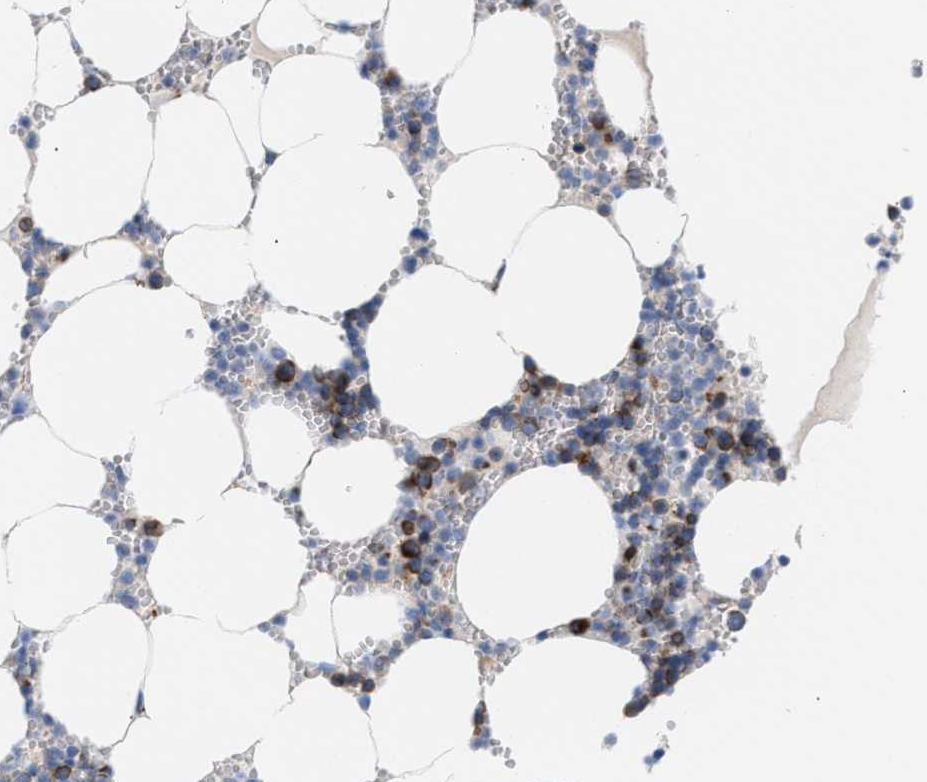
{"staining": {"intensity": "strong", "quantity": "25%-75%", "location": "cytoplasmic/membranous"}, "tissue": "bone marrow", "cell_type": "Hematopoietic cells", "image_type": "normal", "snomed": [{"axis": "morphology", "description": "Normal tissue, NOS"}, {"axis": "topography", "description": "Bone marrow"}], "caption": "Immunohistochemistry of normal human bone marrow displays high levels of strong cytoplasmic/membranous expression in approximately 25%-75% of hematopoietic cells. Using DAB (brown) and hematoxylin (blue) stains, captured at high magnification using brightfield microscopy.", "gene": "TACC3", "patient": {"sex": "male", "age": 70}}